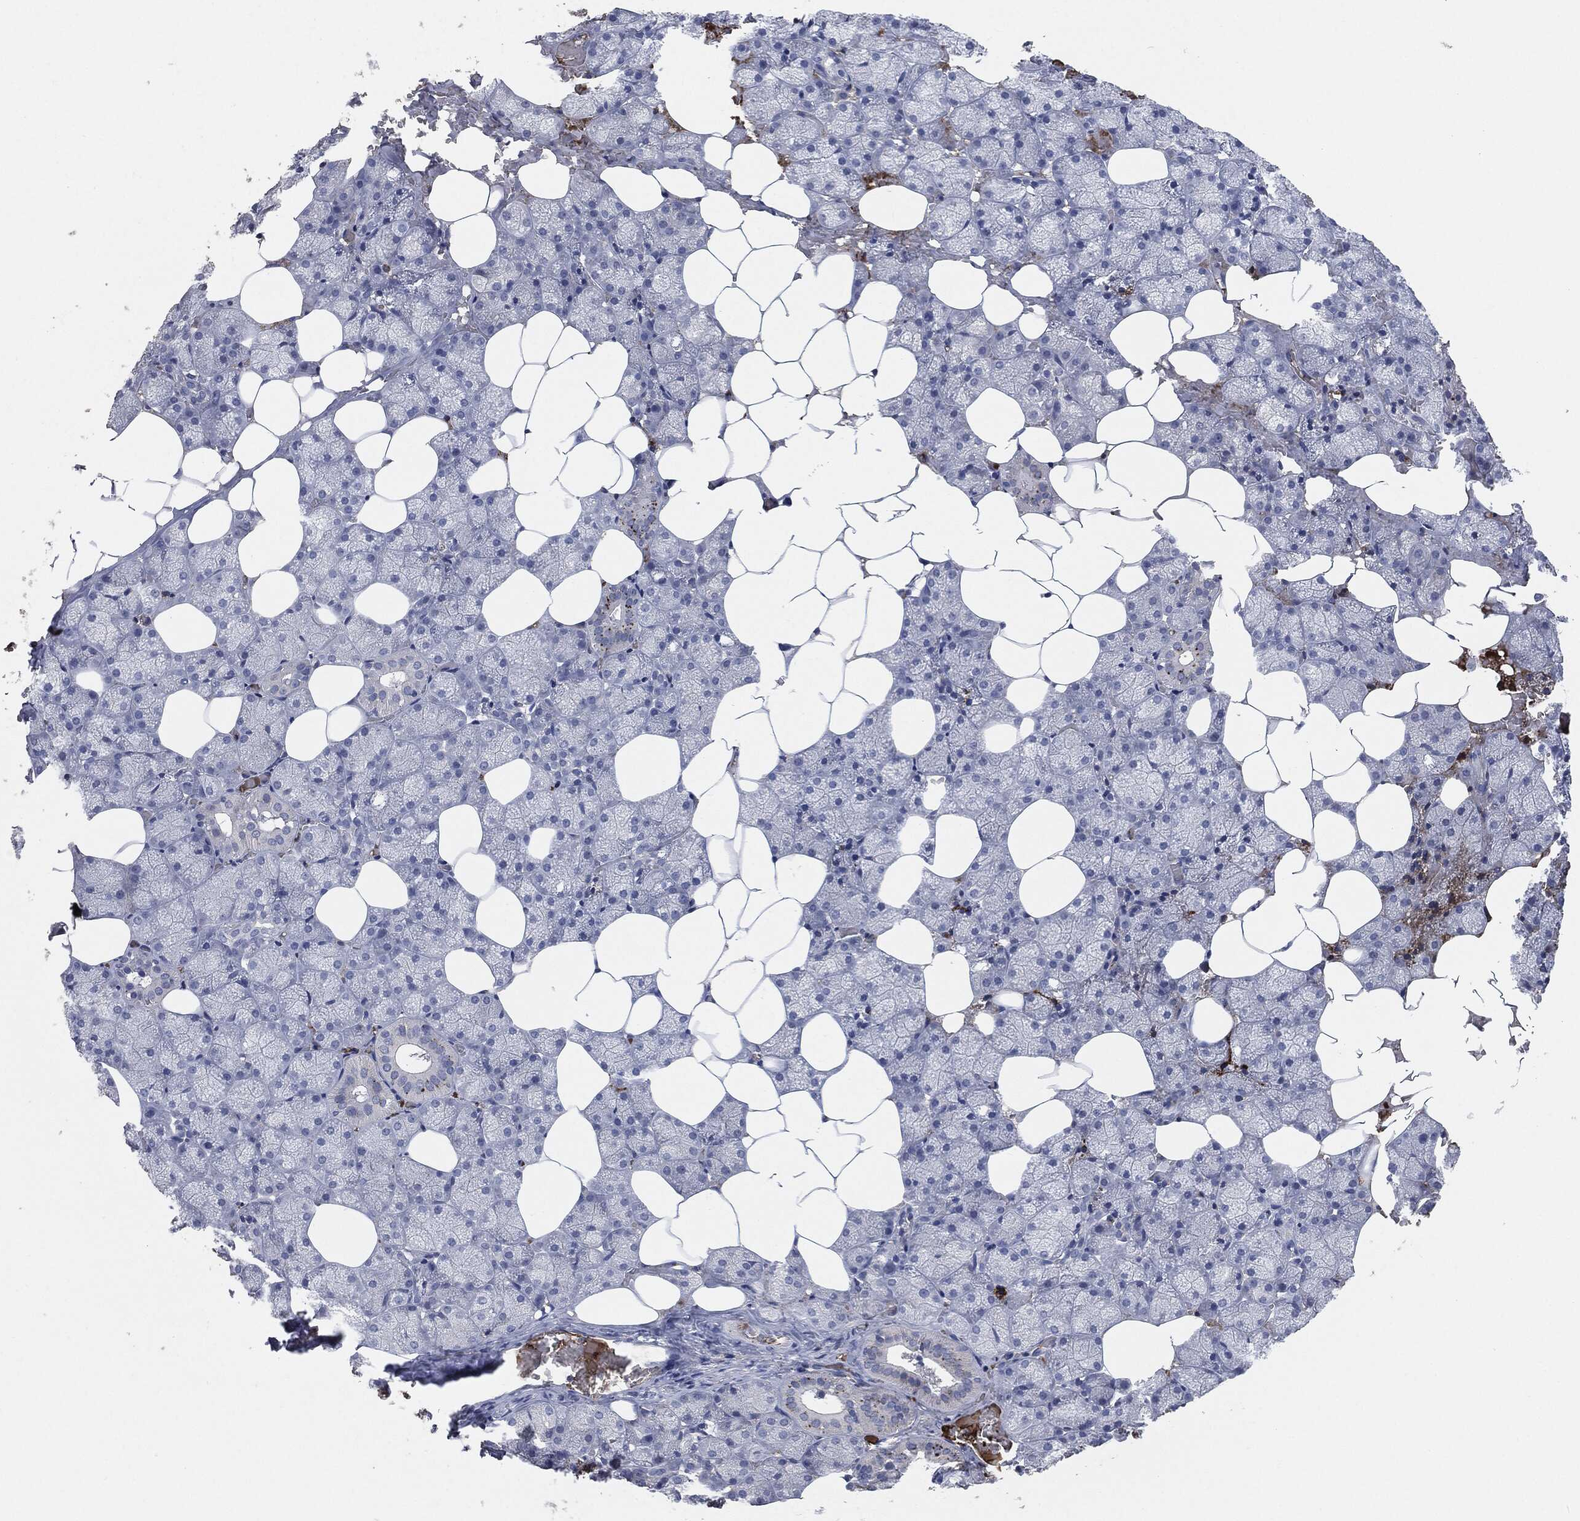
{"staining": {"intensity": "strong", "quantity": "<25%", "location": "cytoplasmic/membranous"}, "tissue": "salivary gland", "cell_type": "Glandular cells", "image_type": "normal", "snomed": [{"axis": "morphology", "description": "Normal tissue, NOS"}, {"axis": "topography", "description": "Salivary gland"}], "caption": "Human salivary gland stained for a protein (brown) demonstrates strong cytoplasmic/membranous positive staining in approximately <25% of glandular cells.", "gene": "APOB", "patient": {"sex": "male", "age": 38}}